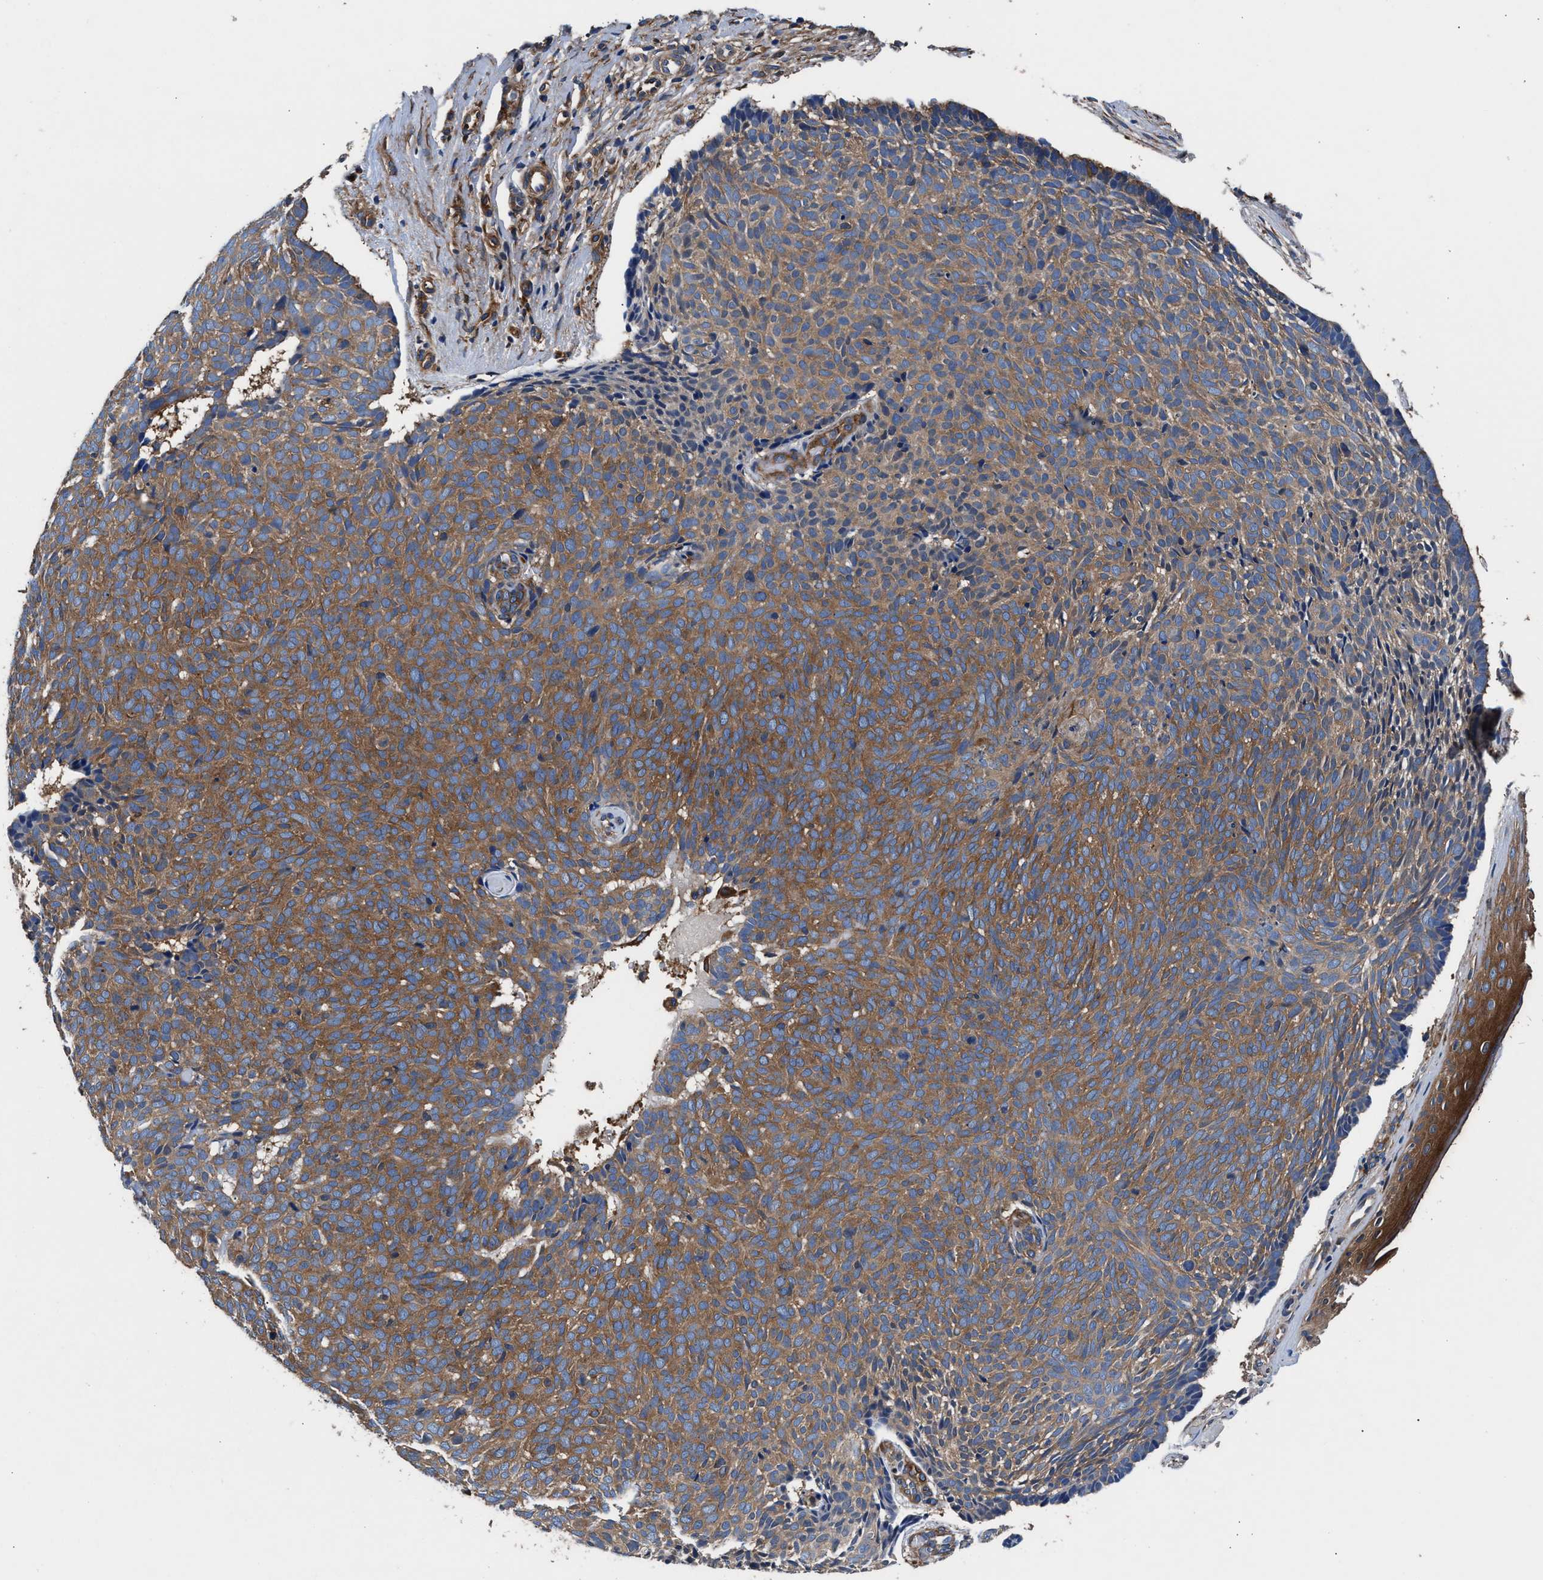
{"staining": {"intensity": "moderate", "quantity": ">75%", "location": "cytoplasmic/membranous"}, "tissue": "skin cancer", "cell_type": "Tumor cells", "image_type": "cancer", "snomed": [{"axis": "morphology", "description": "Basal cell carcinoma"}, {"axis": "topography", "description": "Skin"}], "caption": "Skin cancer stained with DAB IHC demonstrates medium levels of moderate cytoplasmic/membranous staining in approximately >75% of tumor cells.", "gene": "SH3GL1", "patient": {"sex": "male", "age": 61}}